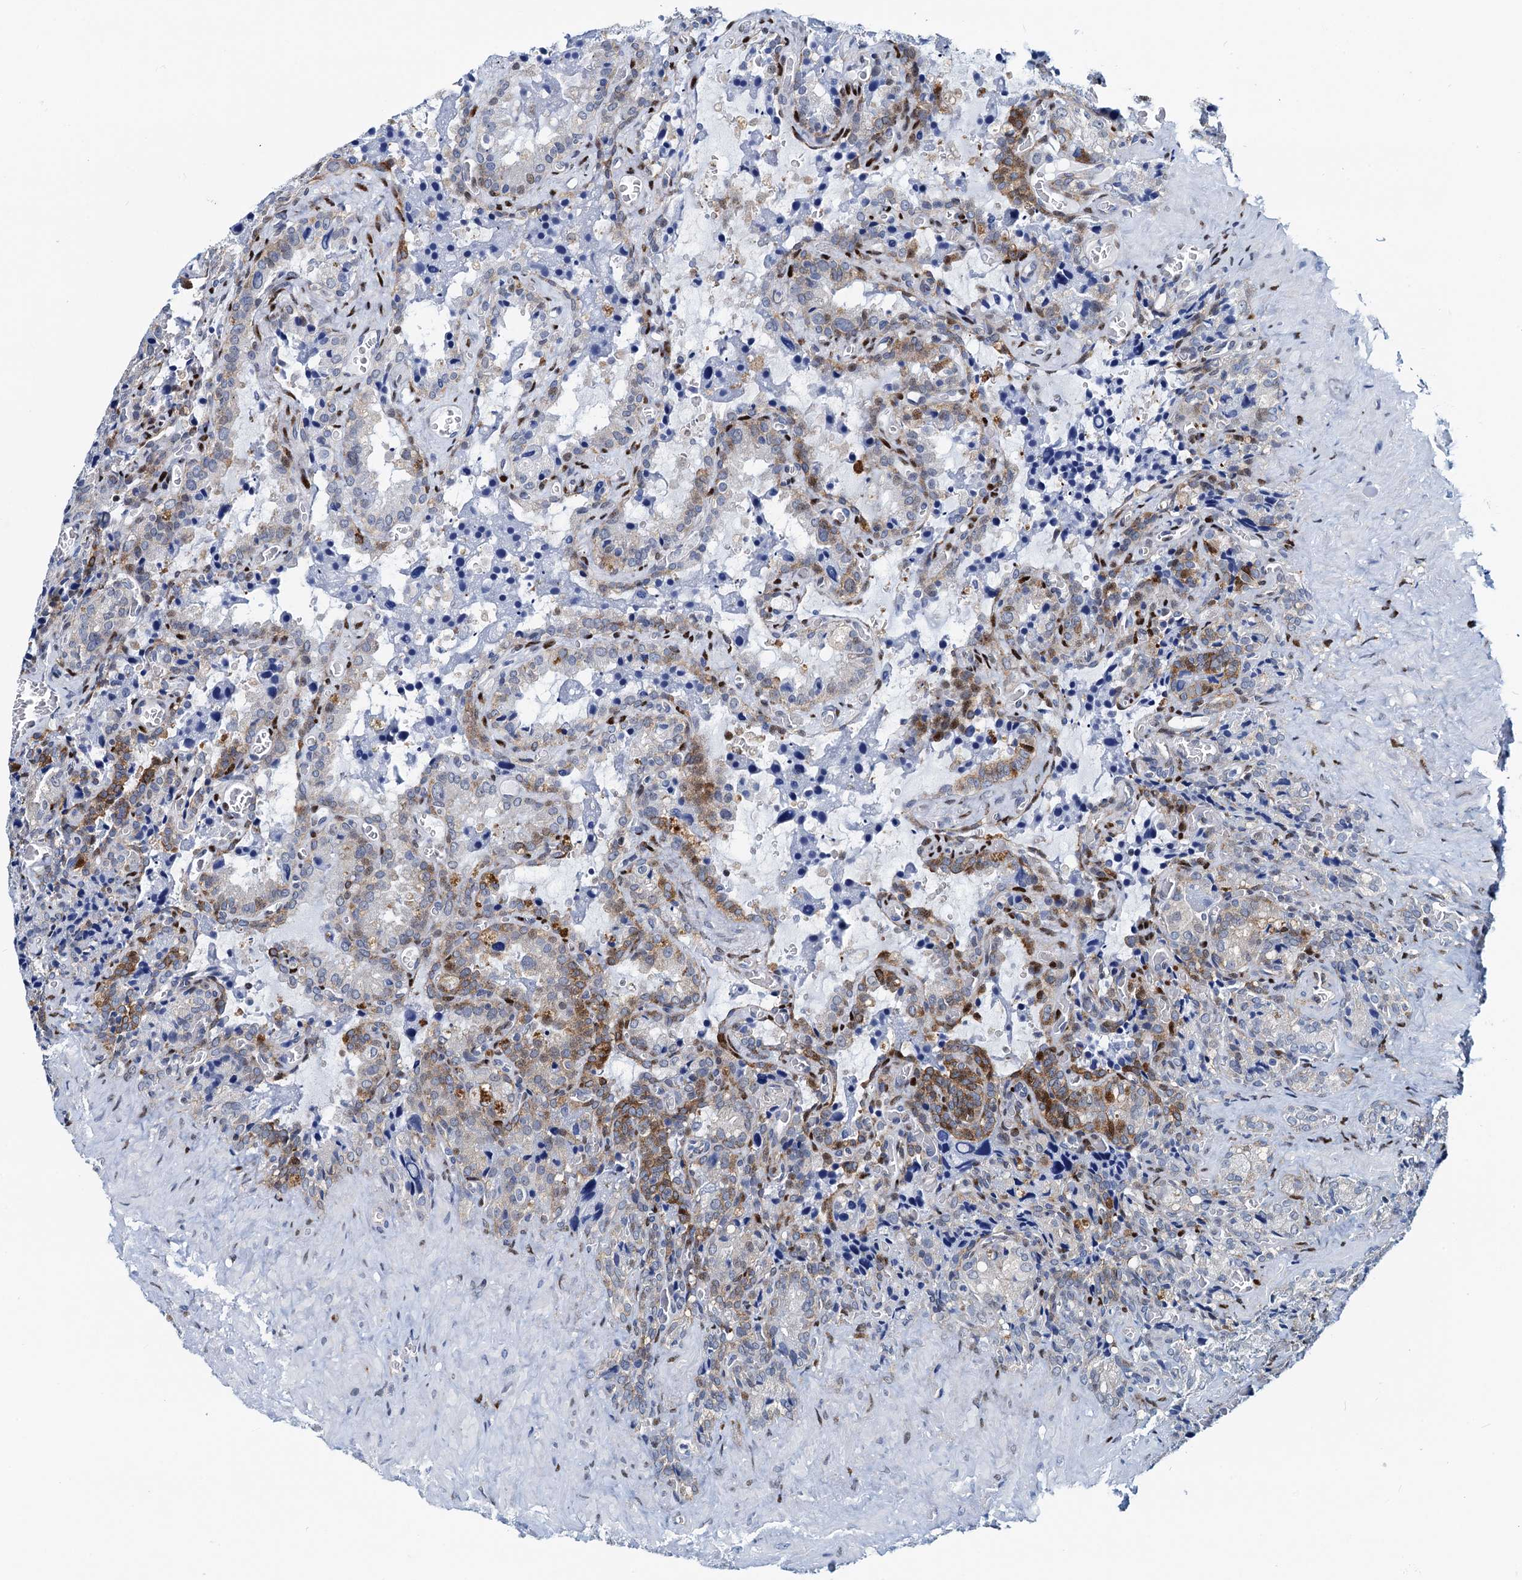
{"staining": {"intensity": "moderate", "quantity": "<25%", "location": "cytoplasmic/membranous,nuclear"}, "tissue": "seminal vesicle", "cell_type": "Glandular cells", "image_type": "normal", "snomed": [{"axis": "morphology", "description": "Normal tissue, NOS"}, {"axis": "topography", "description": "Seminal veicle"}], "caption": "Seminal vesicle was stained to show a protein in brown. There is low levels of moderate cytoplasmic/membranous,nuclear positivity in approximately <25% of glandular cells. The staining was performed using DAB (3,3'-diaminobenzidine), with brown indicating positive protein expression. Nuclei are stained blue with hematoxylin.", "gene": "PTGES3", "patient": {"sex": "male", "age": 62}}